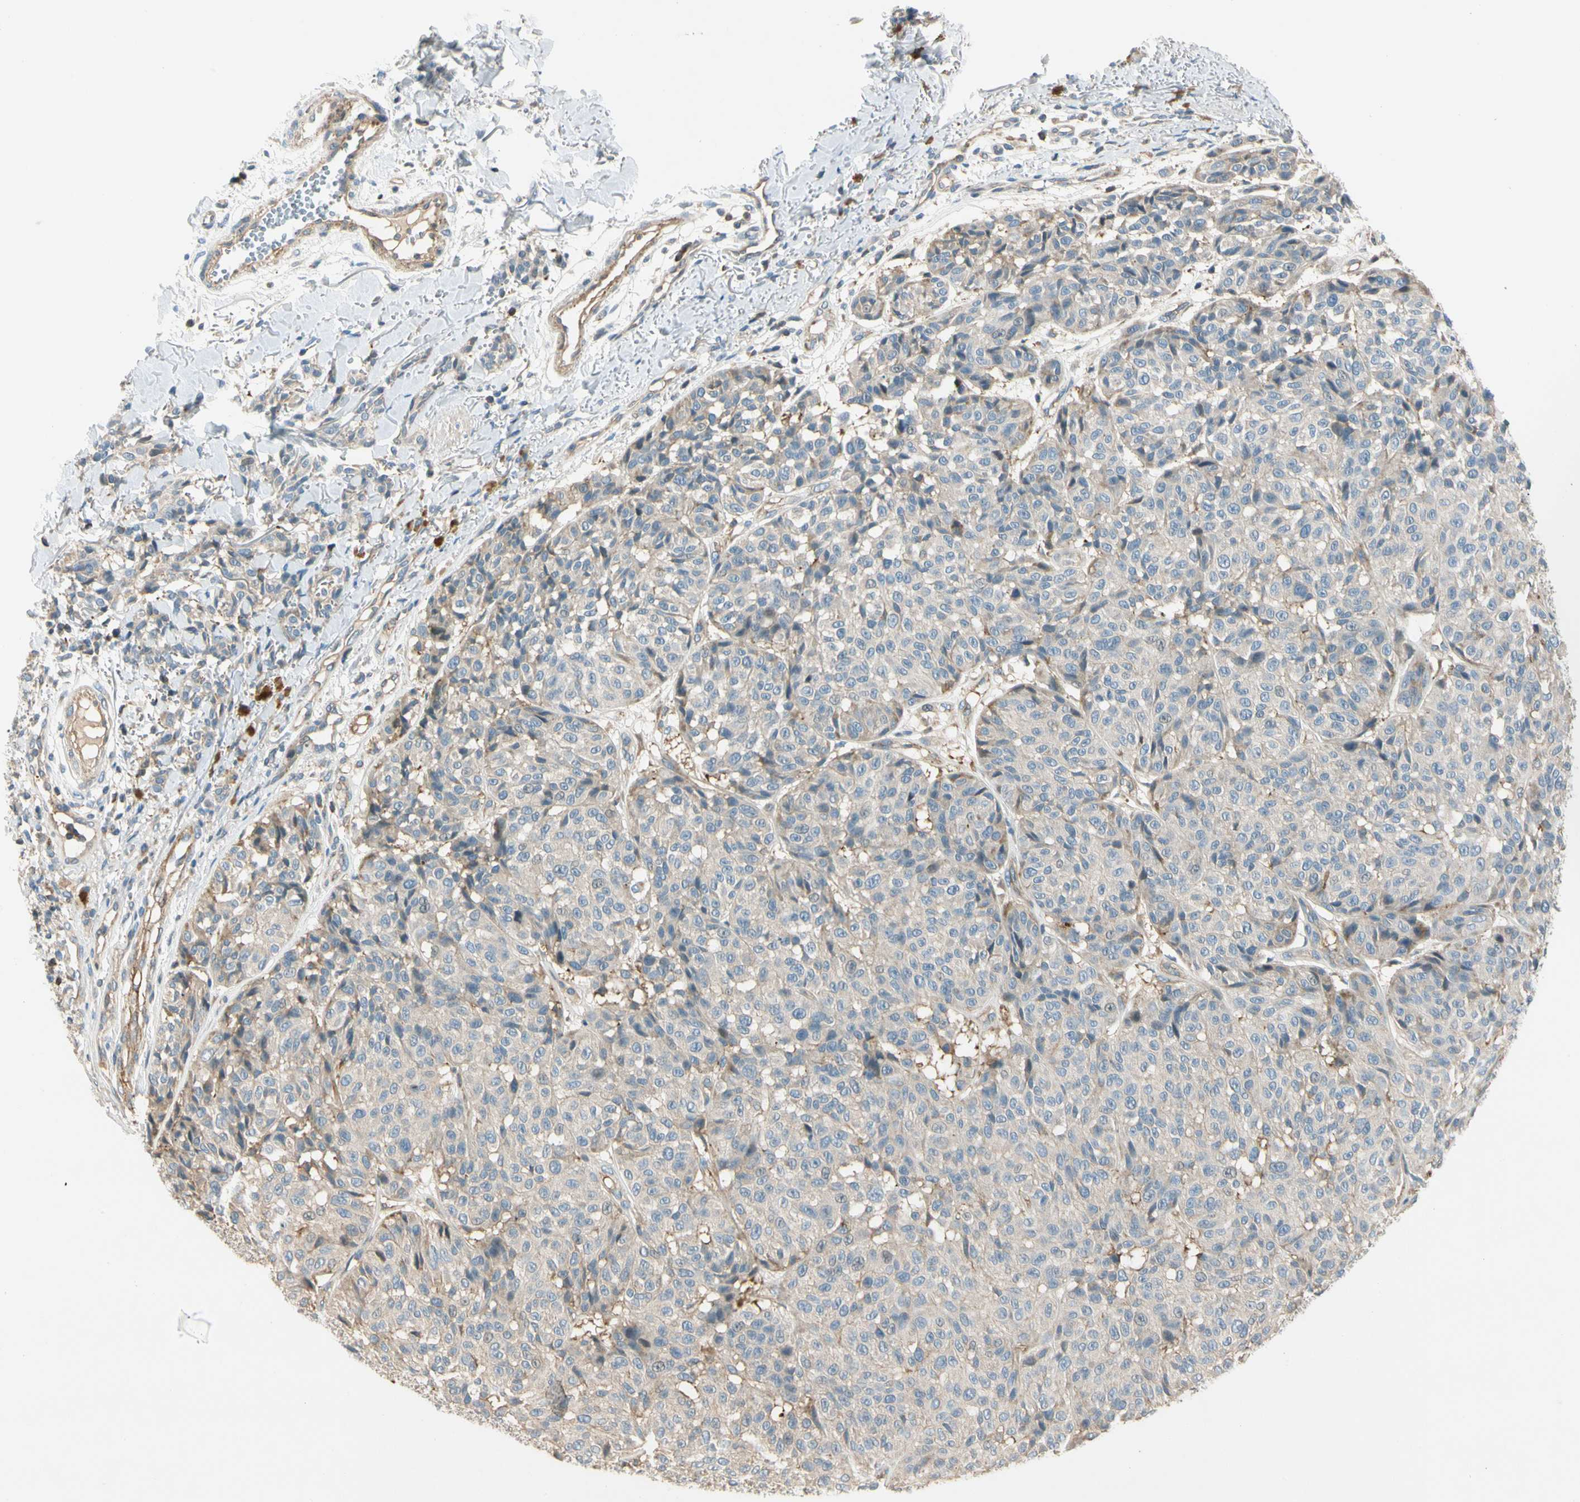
{"staining": {"intensity": "weak", "quantity": ">75%", "location": "cytoplasmic/membranous"}, "tissue": "melanoma", "cell_type": "Tumor cells", "image_type": "cancer", "snomed": [{"axis": "morphology", "description": "Malignant melanoma, NOS"}, {"axis": "topography", "description": "Skin"}], "caption": "Protein staining exhibits weak cytoplasmic/membranous expression in approximately >75% of tumor cells in melanoma.", "gene": "CDH6", "patient": {"sex": "female", "age": 46}}